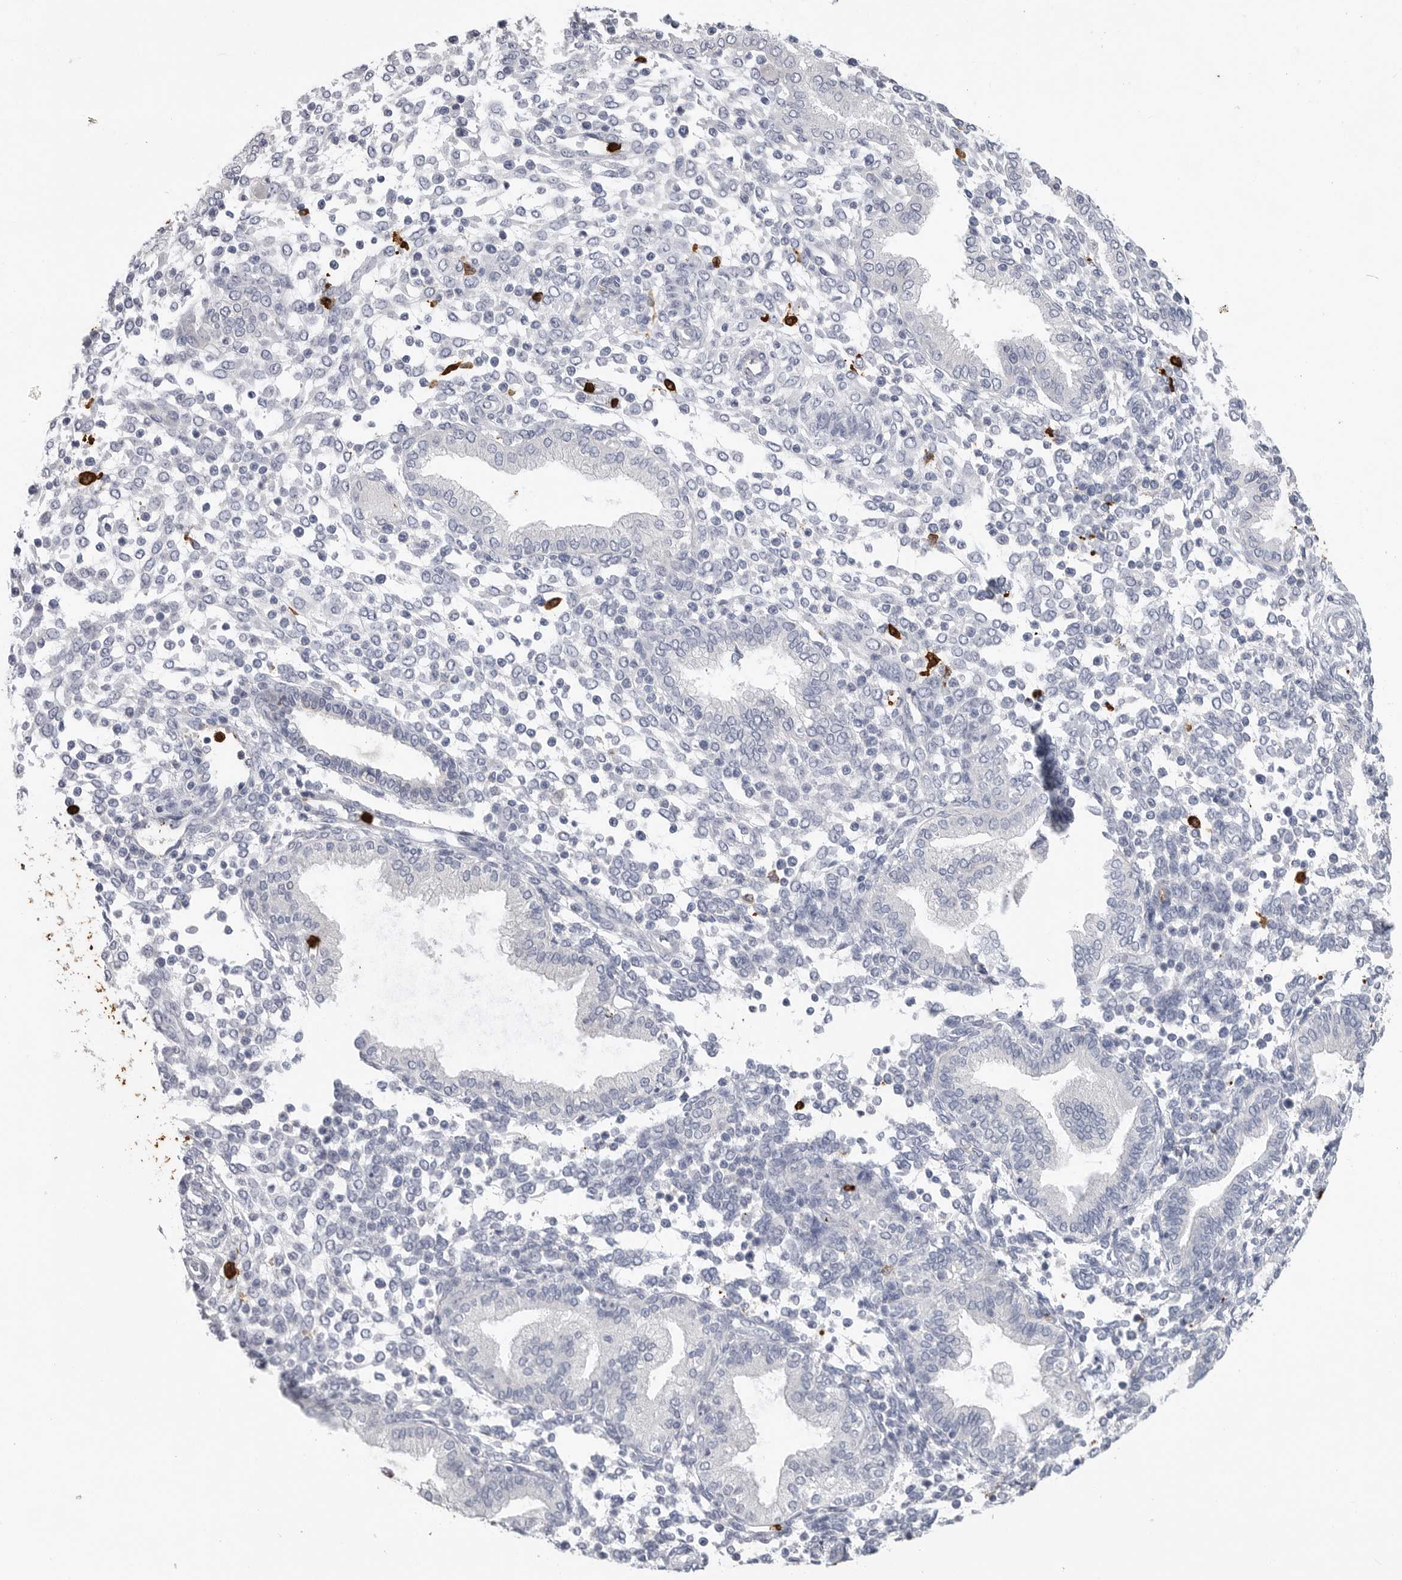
{"staining": {"intensity": "negative", "quantity": "none", "location": "none"}, "tissue": "endometrium", "cell_type": "Cells in endometrial stroma", "image_type": "normal", "snomed": [{"axis": "morphology", "description": "Normal tissue, NOS"}, {"axis": "topography", "description": "Endometrium"}], "caption": "DAB immunohistochemical staining of normal endometrium reveals no significant positivity in cells in endometrial stroma.", "gene": "CYB561D1", "patient": {"sex": "female", "age": 53}}